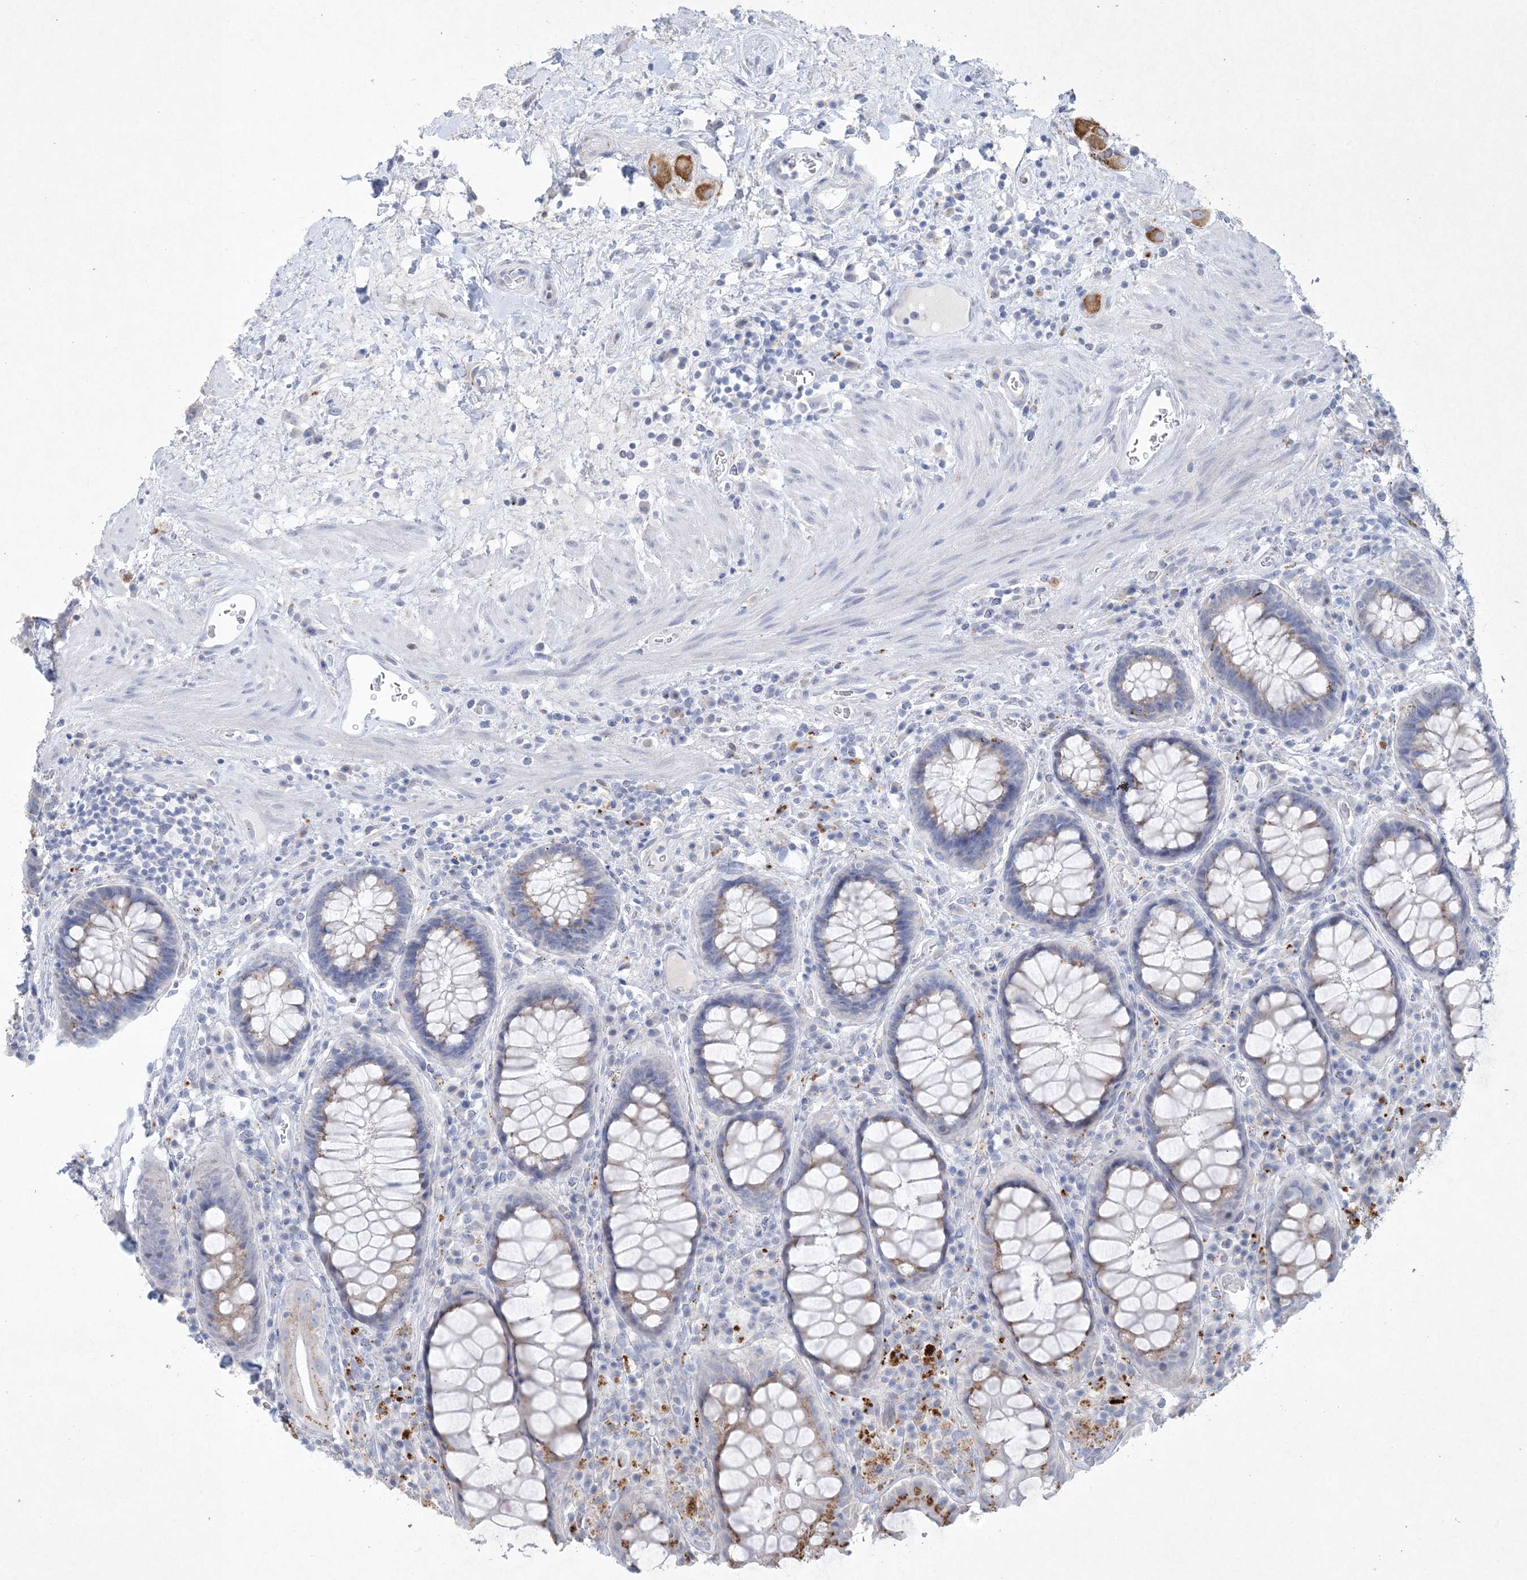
{"staining": {"intensity": "moderate", "quantity": "25%-75%", "location": "cytoplasmic/membranous"}, "tissue": "rectum", "cell_type": "Glandular cells", "image_type": "normal", "snomed": [{"axis": "morphology", "description": "Normal tissue, NOS"}, {"axis": "topography", "description": "Rectum"}], "caption": "Protein expression analysis of unremarkable human rectum reveals moderate cytoplasmic/membranous expression in about 25%-75% of glandular cells.", "gene": "GABRG1", "patient": {"sex": "male", "age": 64}}